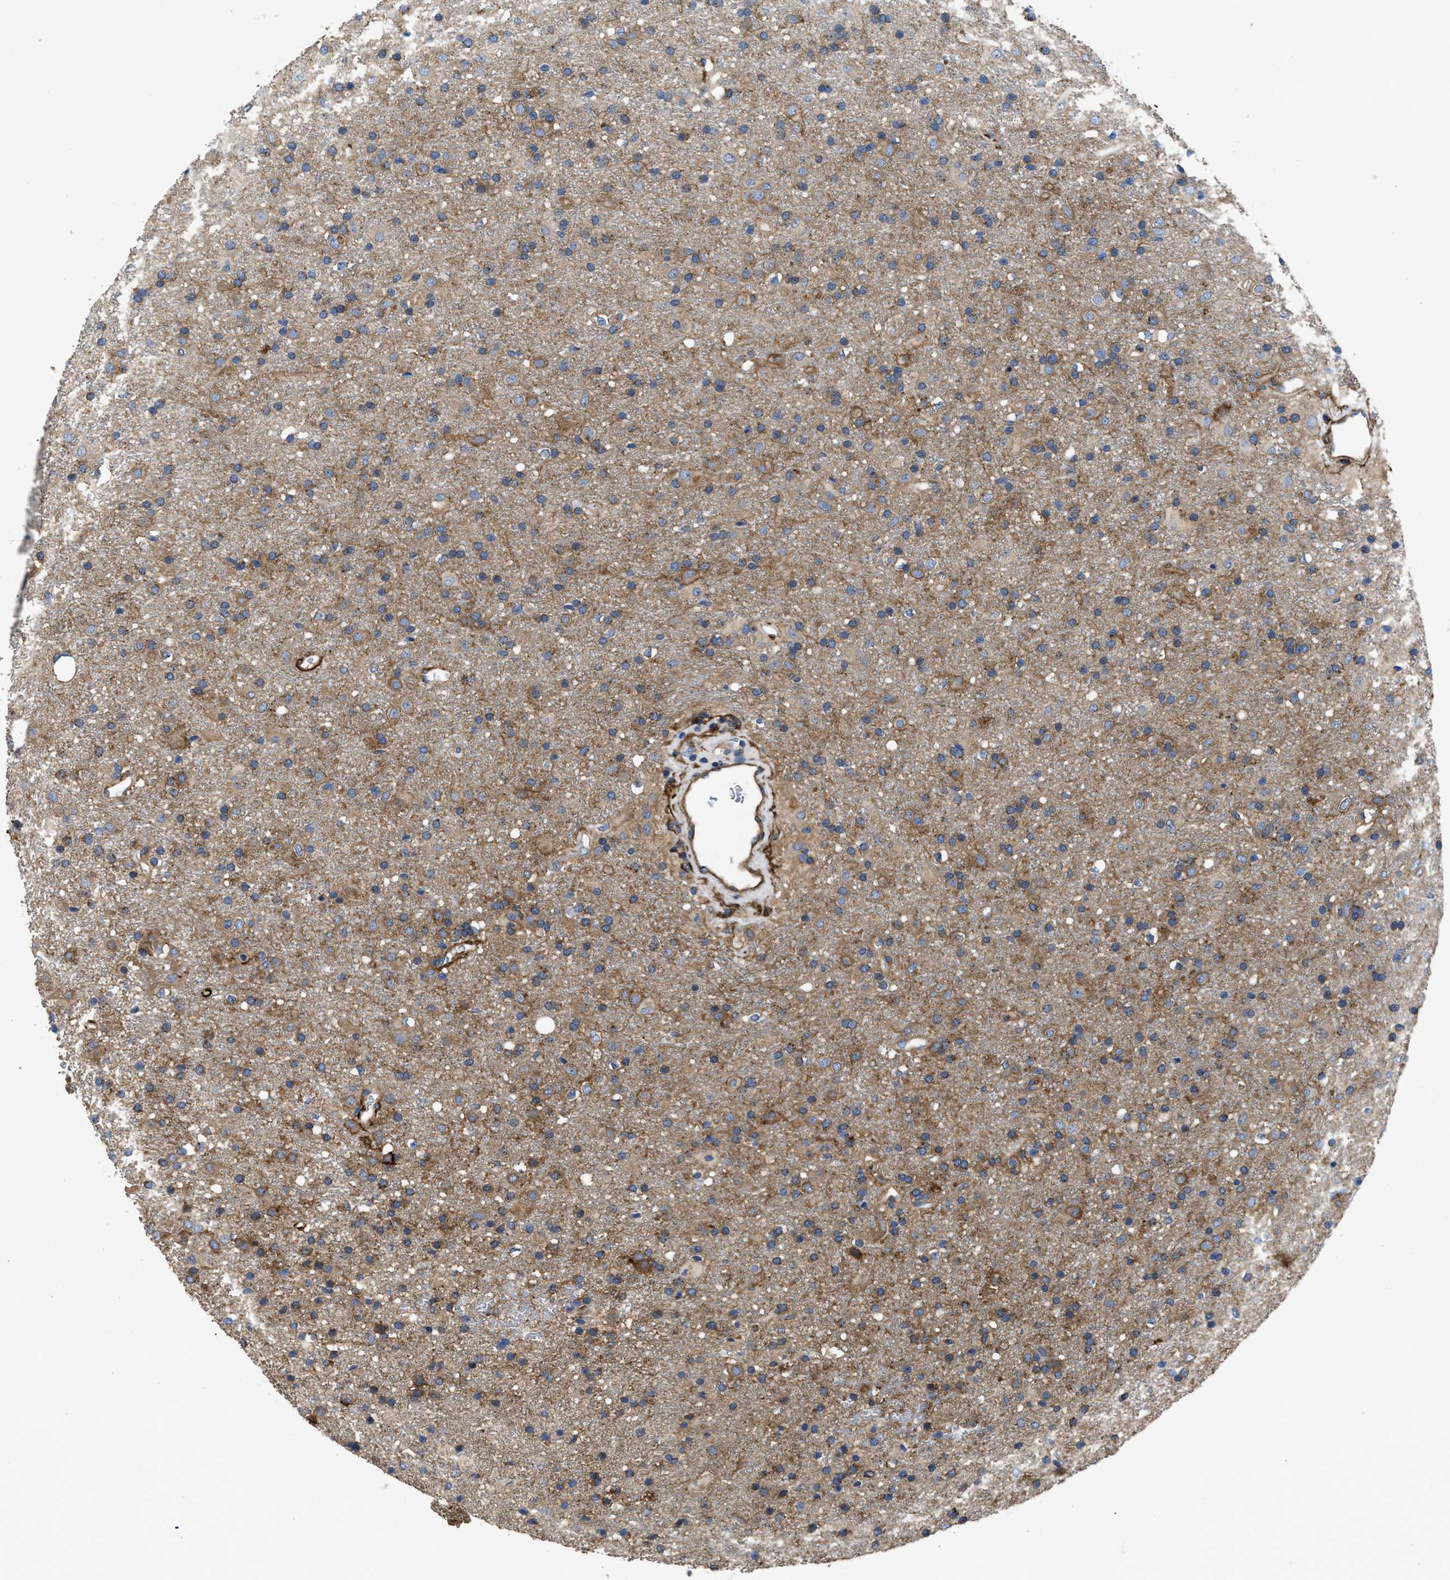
{"staining": {"intensity": "moderate", "quantity": "25%-75%", "location": "cytoplasmic/membranous"}, "tissue": "glioma", "cell_type": "Tumor cells", "image_type": "cancer", "snomed": [{"axis": "morphology", "description": "Glioma, malignant, Low grade"}, {"axis": "topography", "description": "Brain"}], "caption": "Tumor cells exhibit moderate cytoplasmic/membranous staining in about 25%-75% of cells in malignant low-grade glioma. The protein is stained brown, and the nuclei are stained in blue (DAB (3,3'-diaminobenzidine) IHC with brightfield microscopy, high magnification).", "gene": "NT5E", "patient": {"sex": "male", "age": 65}}